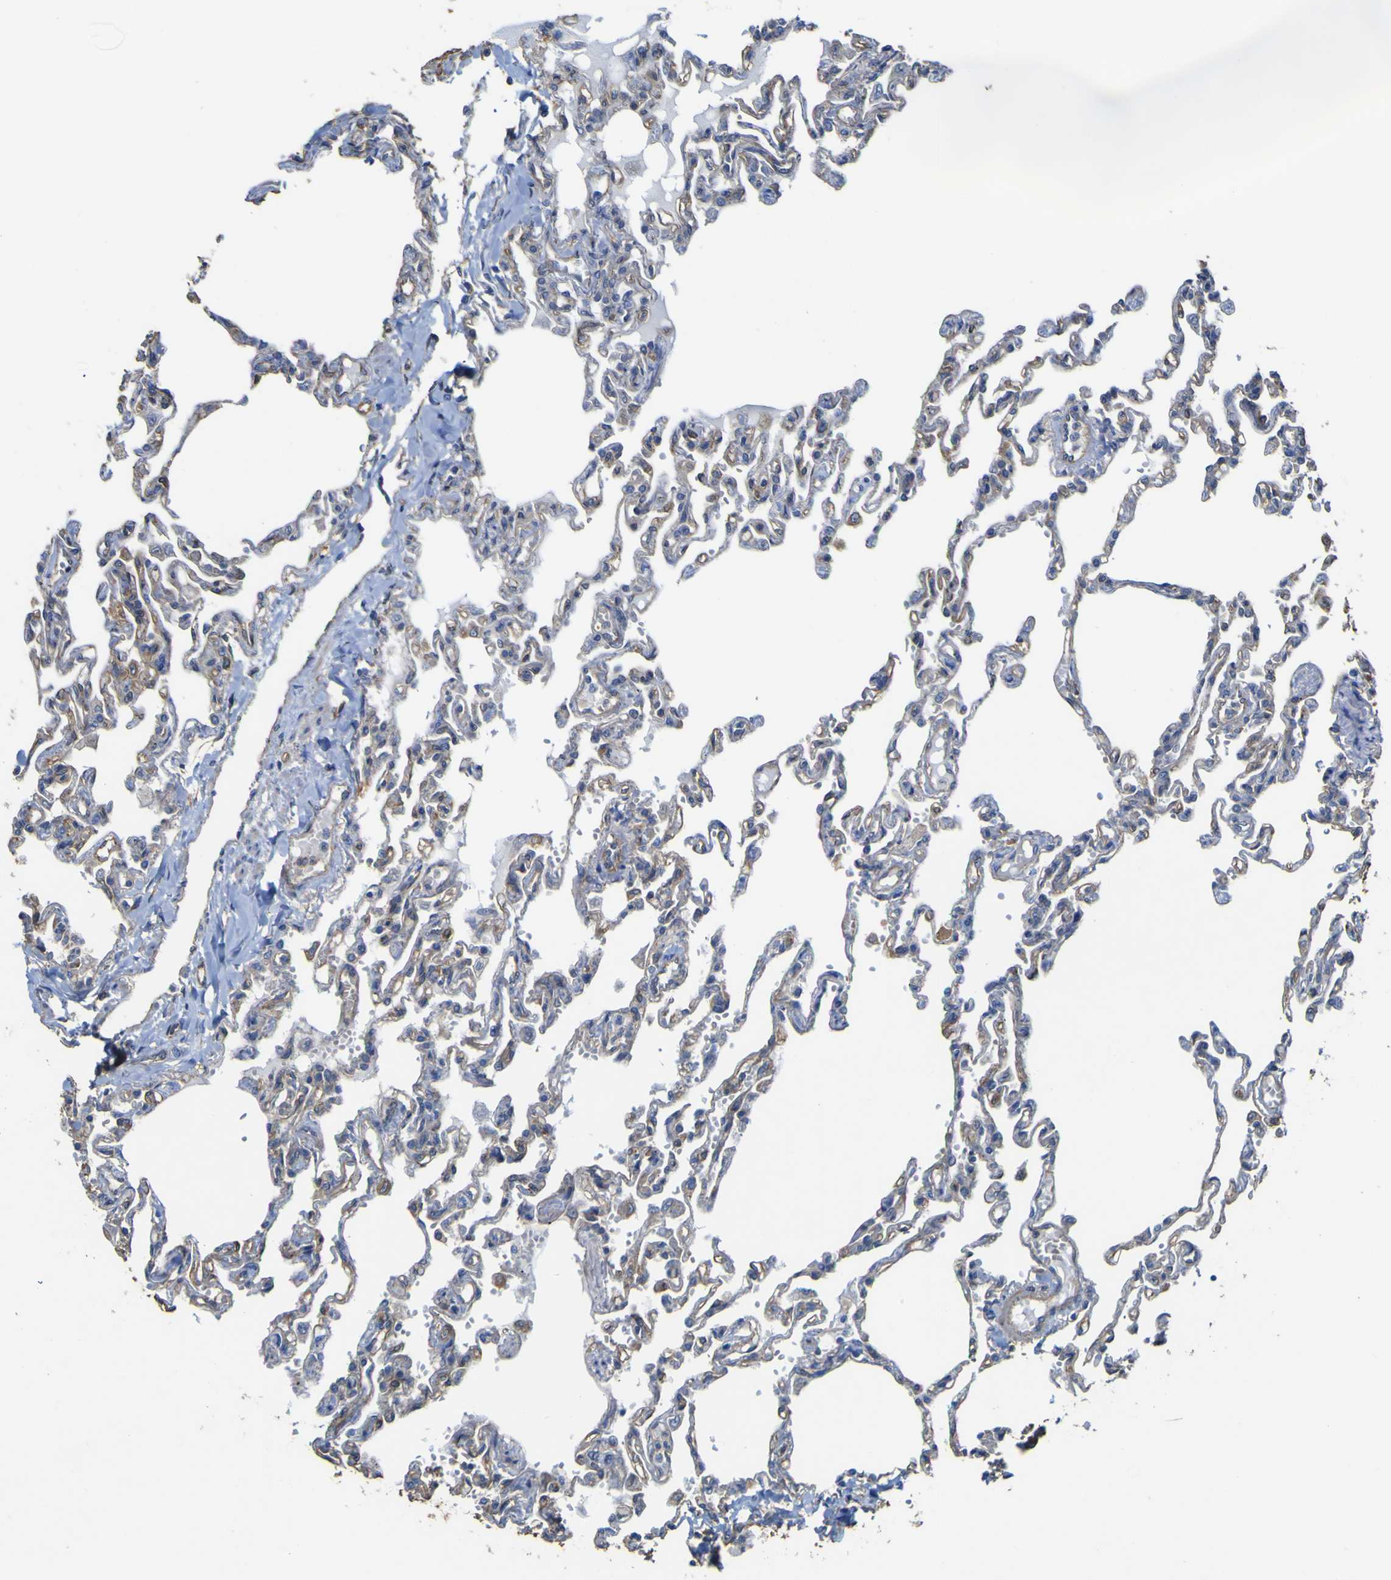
{"staining": {"intensity": "weak", "quantity": ">75%", "location": "cytoplasmic/membranous"}, "tissue": "lung", "cell_type": "Alveolar cells", "image_type": "normal", "snomed": [{"axis": "morphology", "description": "Normal tissue, NOS"}, {"axis": "topography", "description": "Lung"}], "caption": "About >75% of alveolar cells in normal lung reveal weak cytoplasmic/membranous protein positivity as visualized by brown immunohistochemical staining.", "gene": "TNFSF15", "patient": {"sex": "male", "age": 21}}